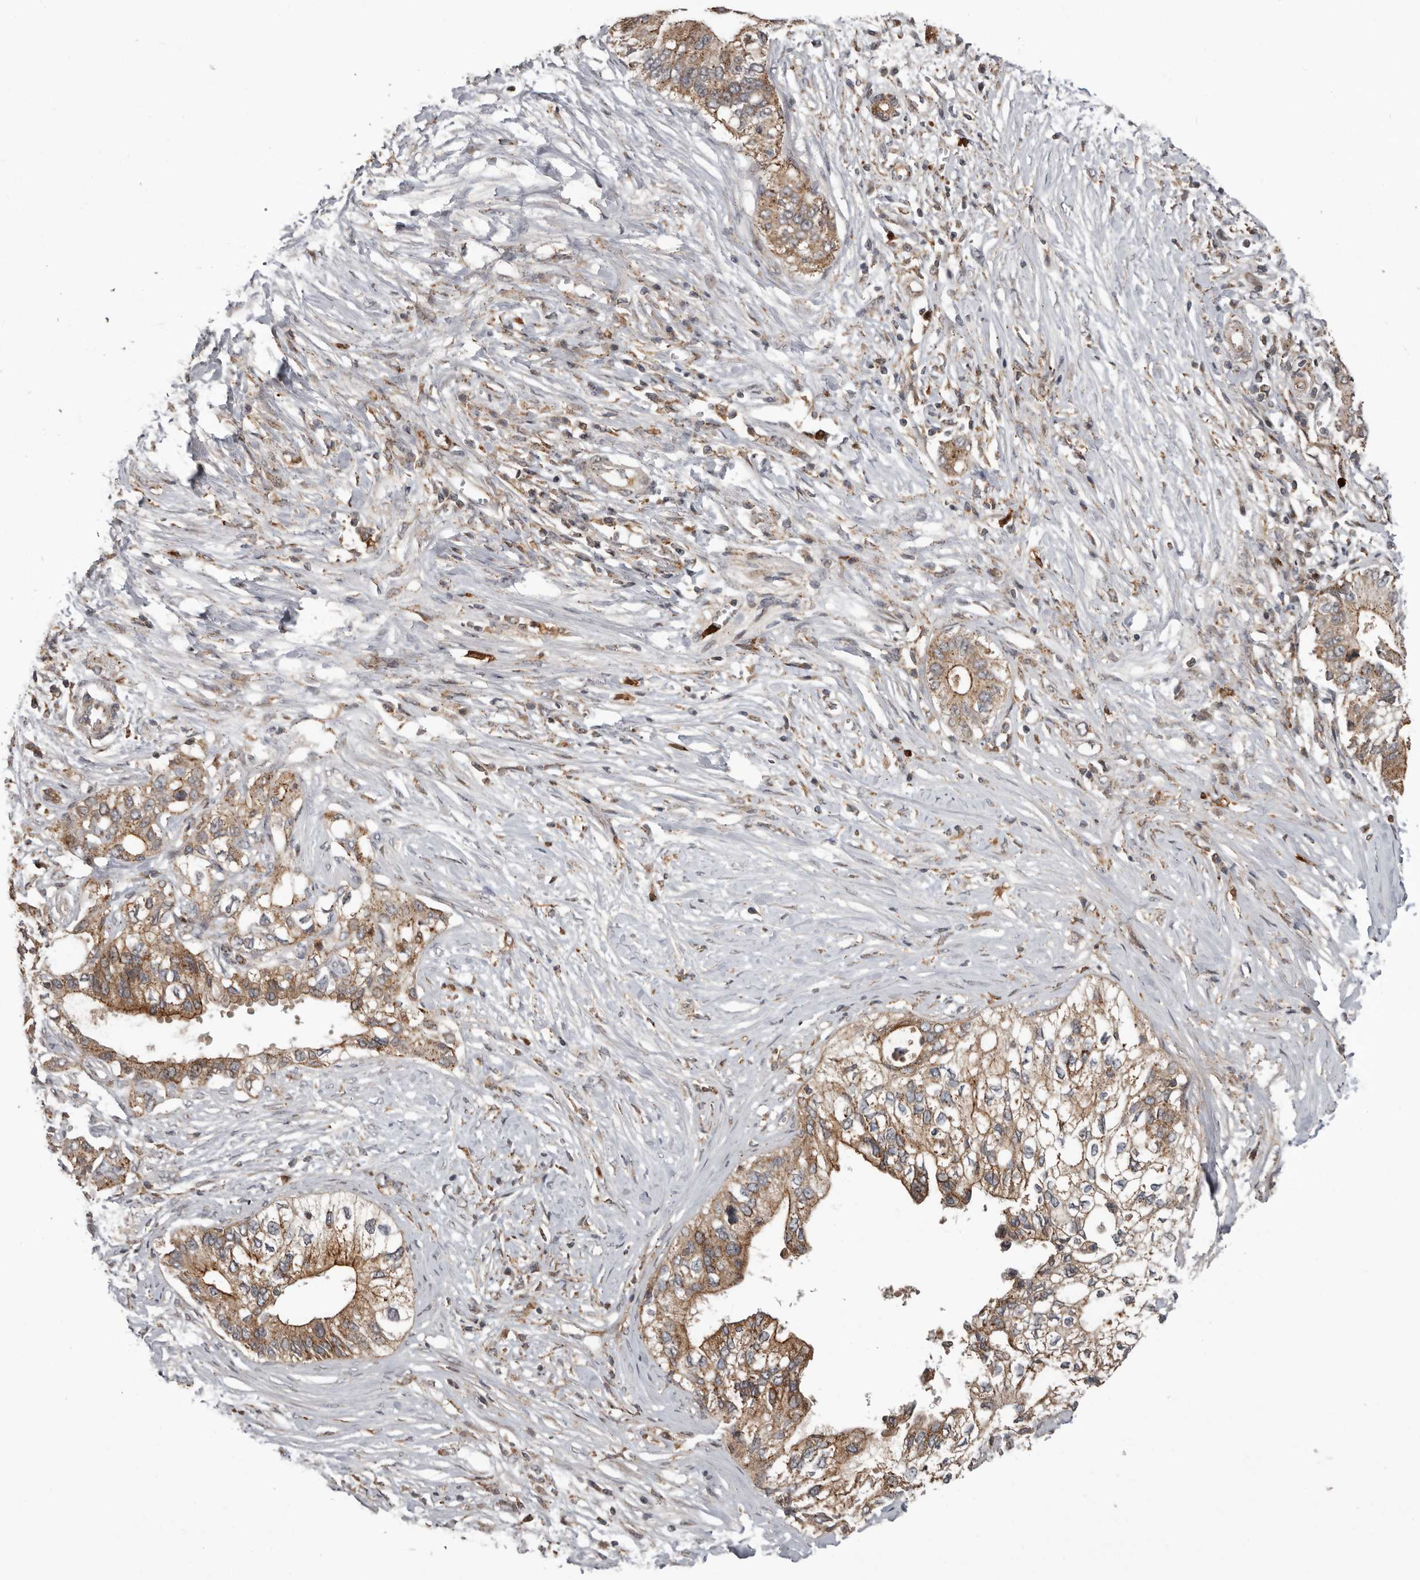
{"staining": {"intensity": "moderate", "quantity": ">75%", "location": "cytoplasmic/membranous"}, "tissue": "pancreatic cancer", "cell_type": "Tumor cells", "image_type": "cancer", "snomed": [{"axis": "morphology", "description": "Normal tissue, NOS"}, {"axis": "morphology", "description": "Adenocarcinoma, NOS"}, {"axis": "topography", "description": "Pancreas"}, {"axis": "topography", "description": "Peripheral nerve tissue"}], "caption": "Immunohistochemistry micrograph of neoplastic tissue: pancreatic cancer stained using IHC shows medium levels of moderate protein expression localized specifically in the cytoplasmic/membranous of tumor cells, appearing as a cytoplasmic/membranous brown color.", "gene": "FGFR4", "patient": {"sex": "male", "age": 59}}